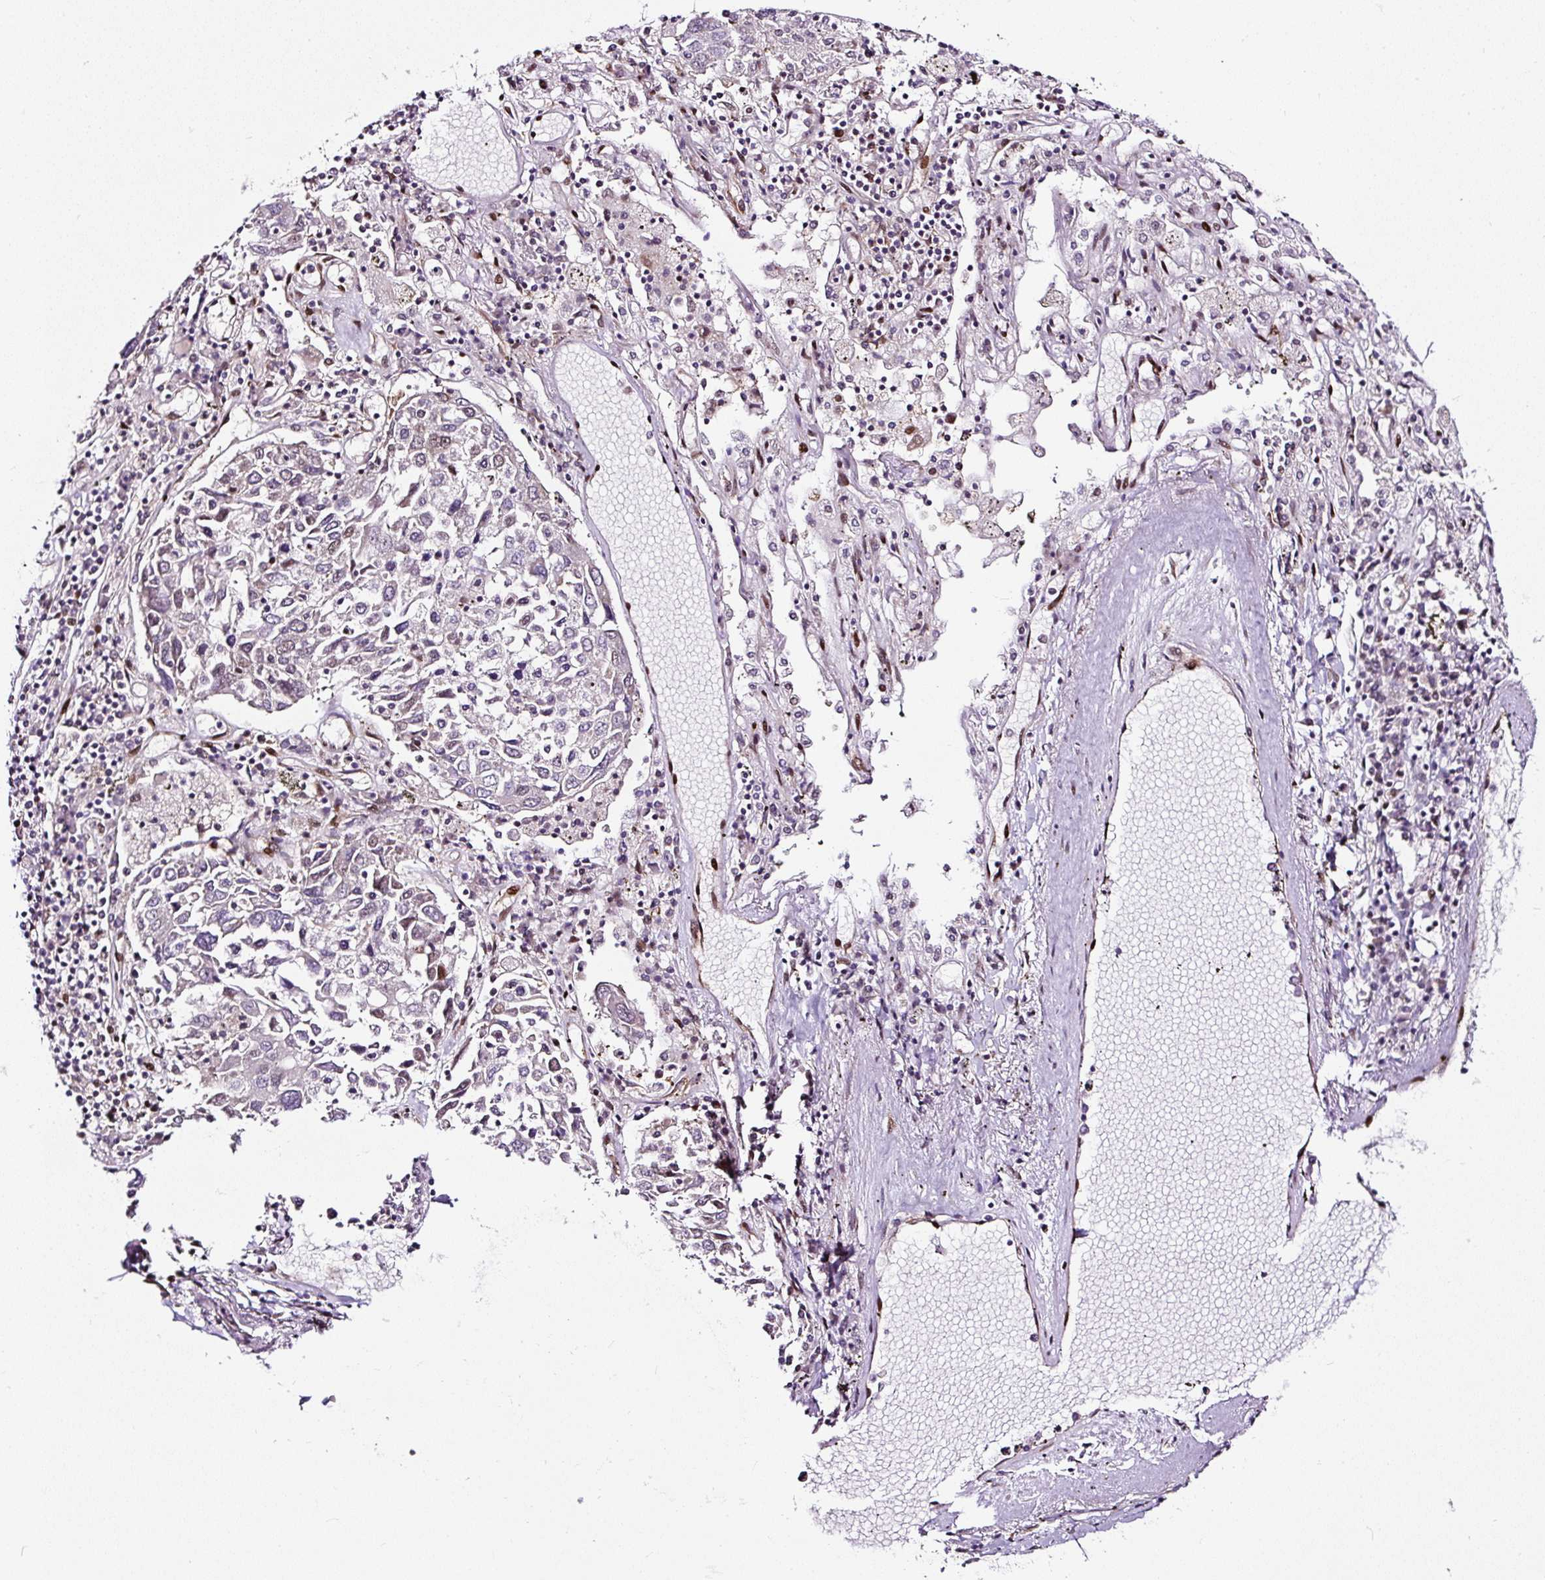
{"staining": {"intensity": "negative", "quantity": "none", "location": "none"}, "tissue": "lung cancer", "cell_type": "Tumor cells", "image_type": "cancer", "snomed": [{"axis": "morphology", "description": "Squamous cell carcinoma, NOS"}, {"axis": "topography", "description": "Lung"}], "caption": "A high-resolution photomicrograph shows immunohistochemistry (IHC) staining of squamous cell carcinoma (lung), which demonstrates no significant staining in tumor cells. Brightfield microscopy of immunohistochemistry stained with DAB (brown) and hematoxylin (blue), captured at high magnification.", "gene": "KDM4E", "patient": {"sex": "male", "age": 65}}